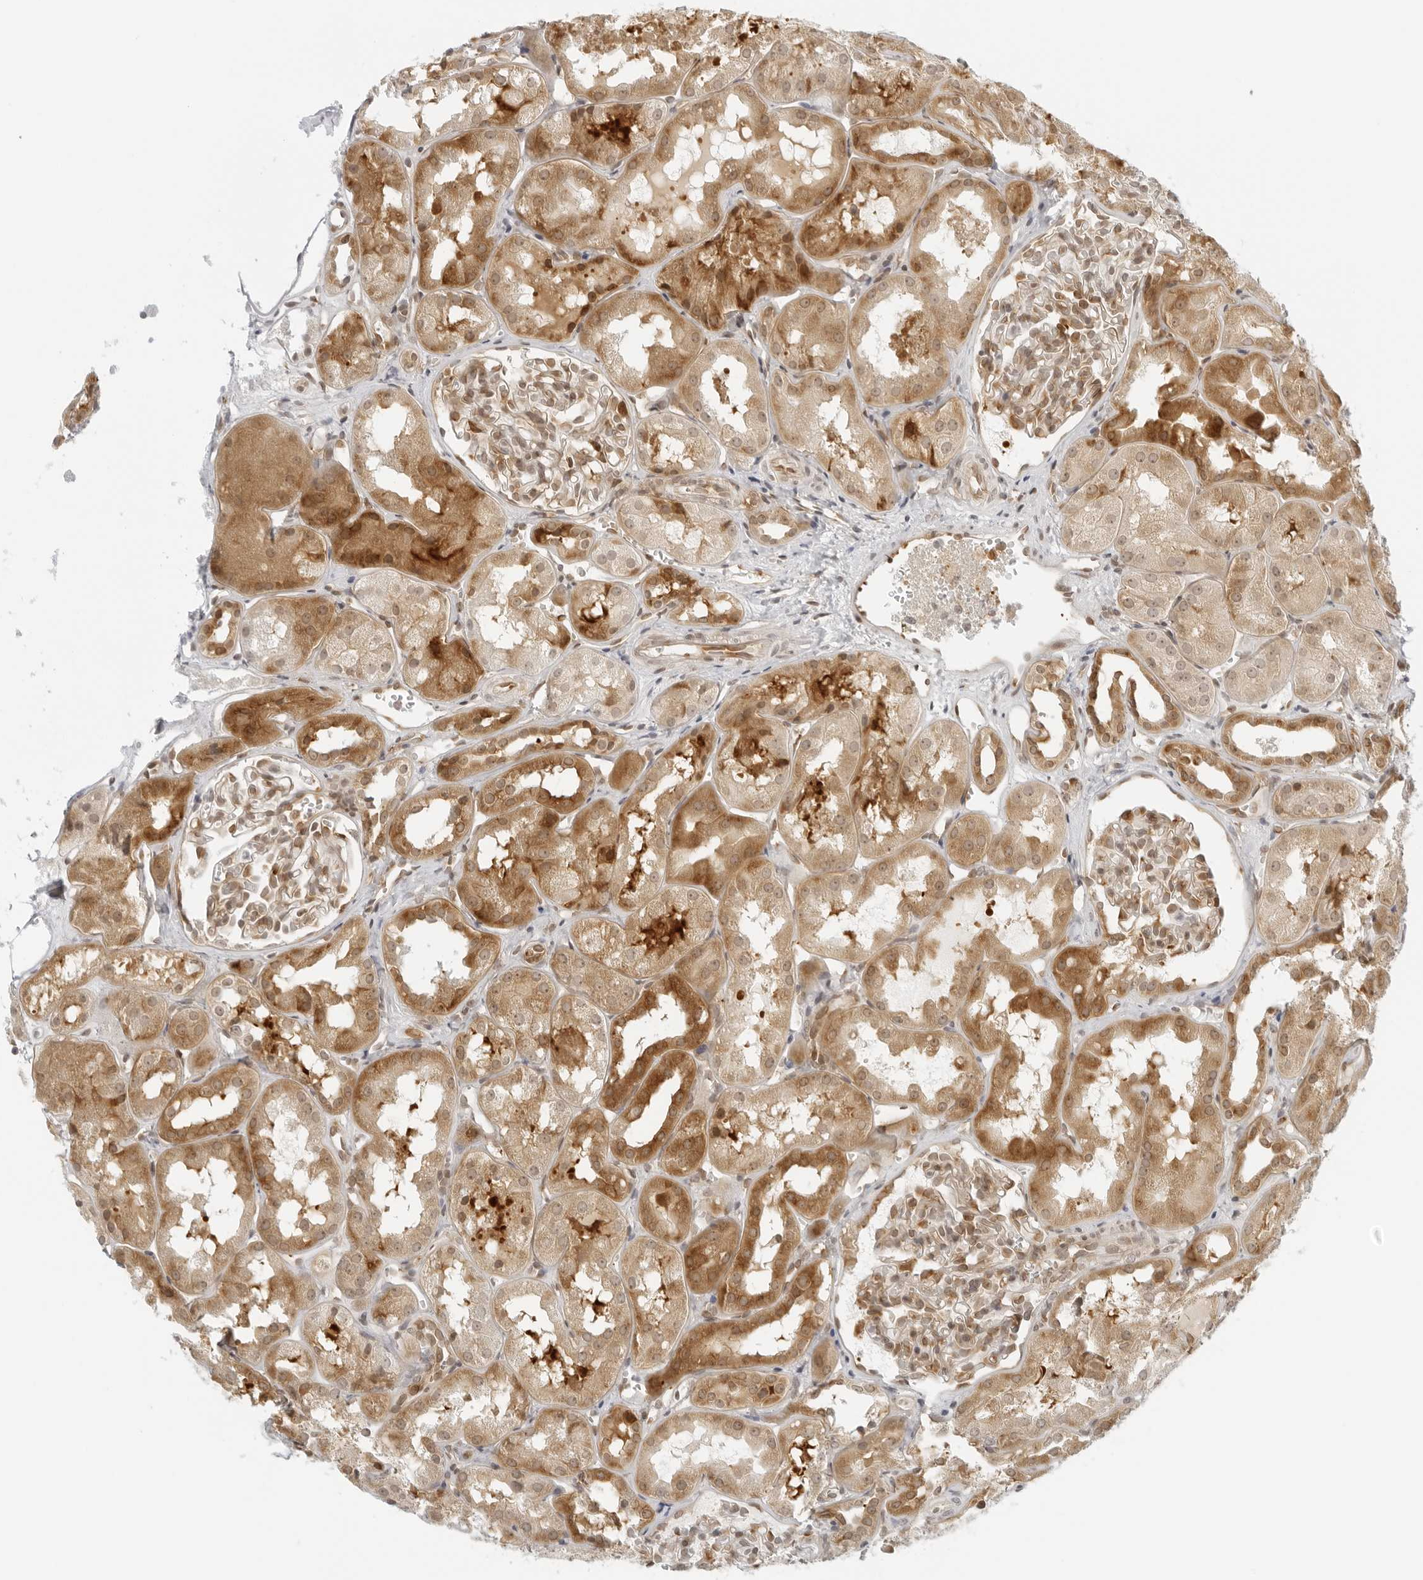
{"staining": {"intensity": "moderate", "quantity": ">75%", "location": "cytoplasmic/membranous,nuclear"}, "tissue": "kidney", "cell_type": "Cells in glomeruli", "image_type": "normal", "snomed": [{"axis": "morphology", "description": "Normal tissue, NOS"}, {"axis": "topography", "description": "Kidney"}], "caption": "About >75% of cells in glomeruli in normal human kidney exhibit moderate cytoplasmic/membranous,nuclear protein positivity as visualized by brown immunohistochemical staining.", "gene": "EIF4G1", "patient": {"sex": "male", "age": 16}}